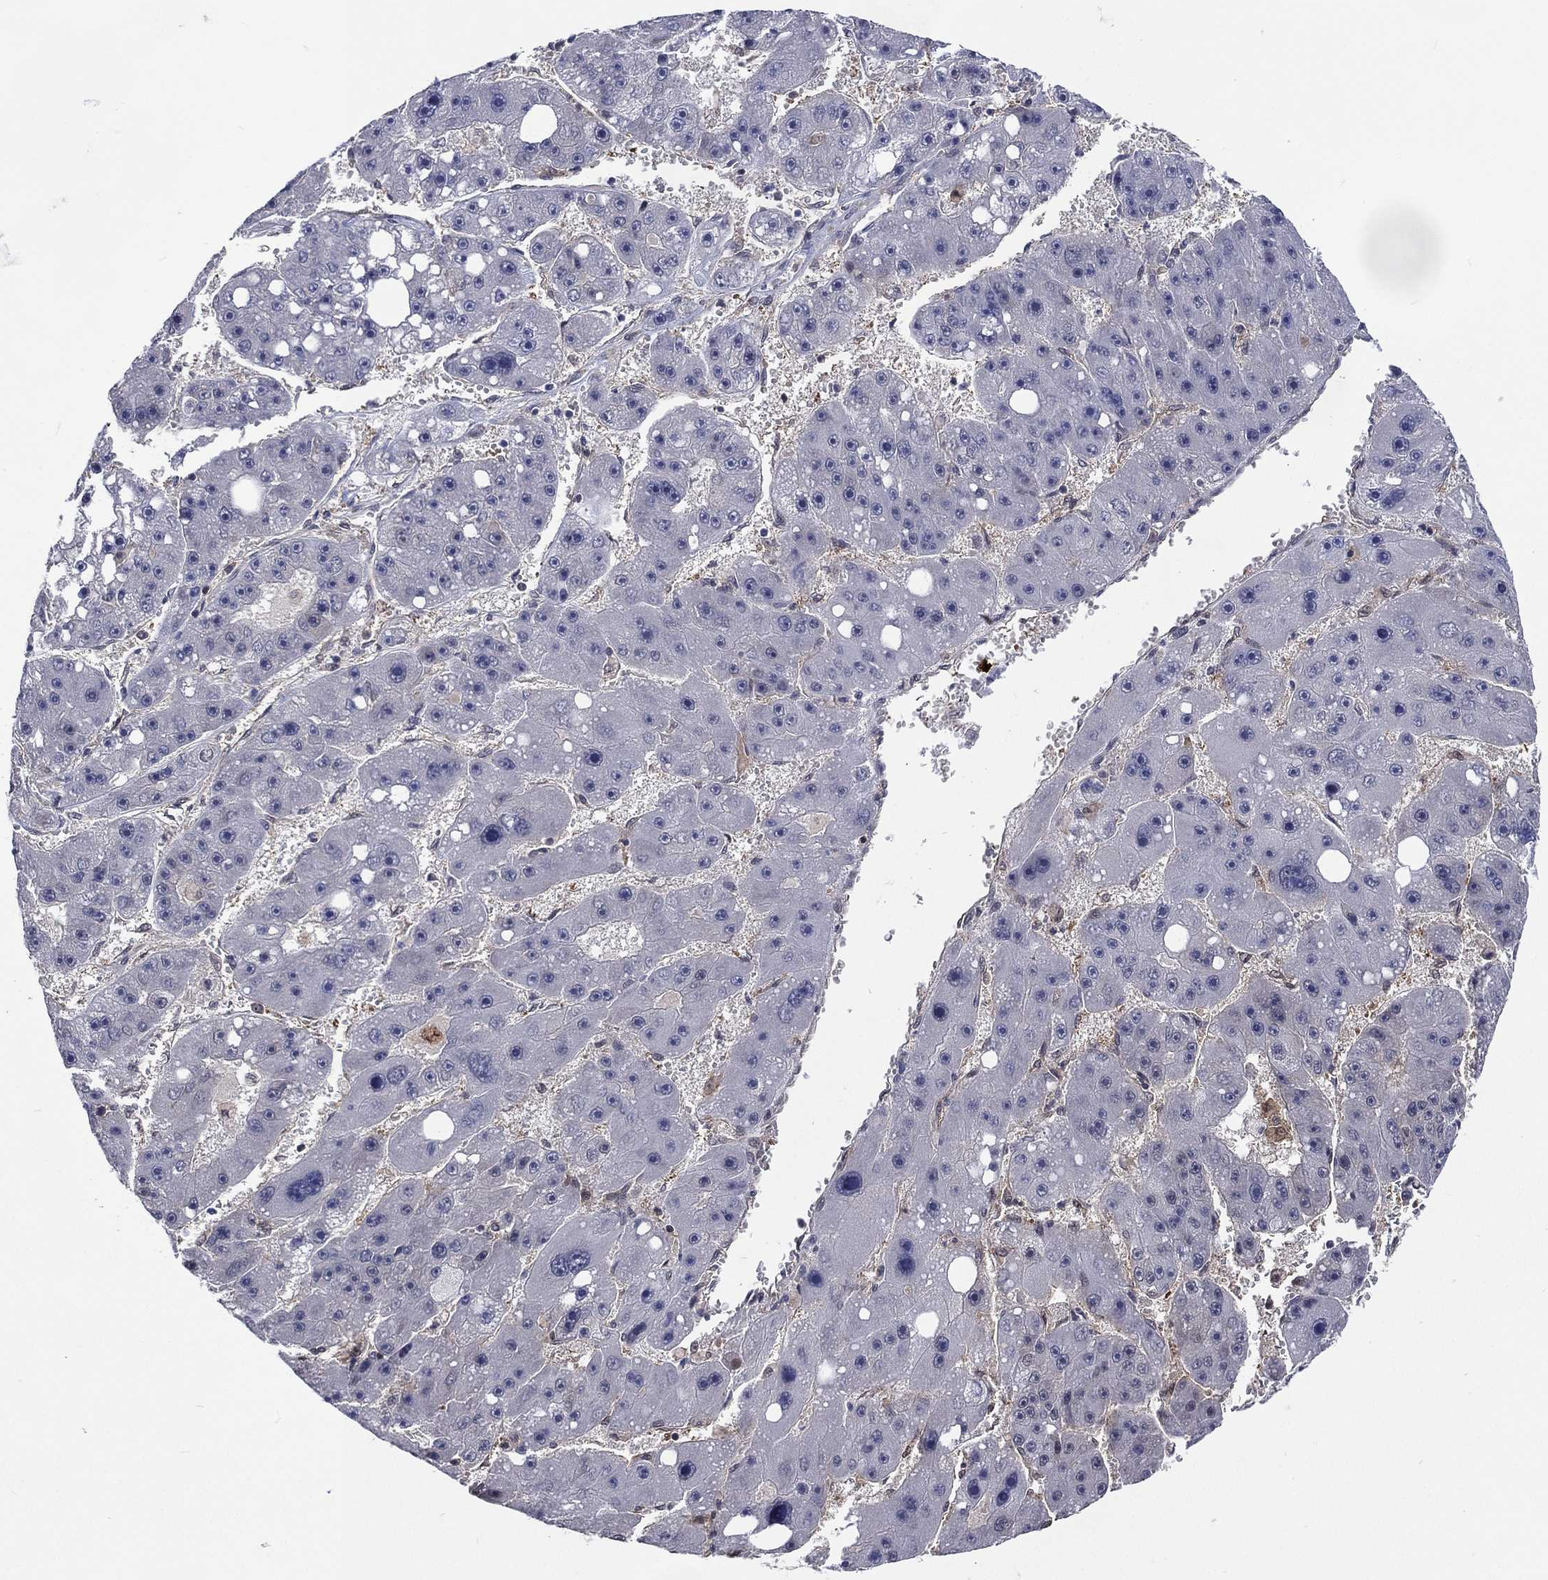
{"staining": {"intensity": "negative", "quantity": "none", "location": "none"}, "tissue": "liver cancer", "cell_type": "Tumor cells", "image_type": "cancer", "snomed": [{"axis": "morphology", "description": "Carcinoma, Hepatocellular, NOS"}, {"axis": "topography", "description": "Liver"}], "caption": "Protein analysis of liver hepatocellular carcinoma exhibits no significant positivity in tumor cells.", "gene": "MTAP", "patient": {"sex": "female", "age": 61}}